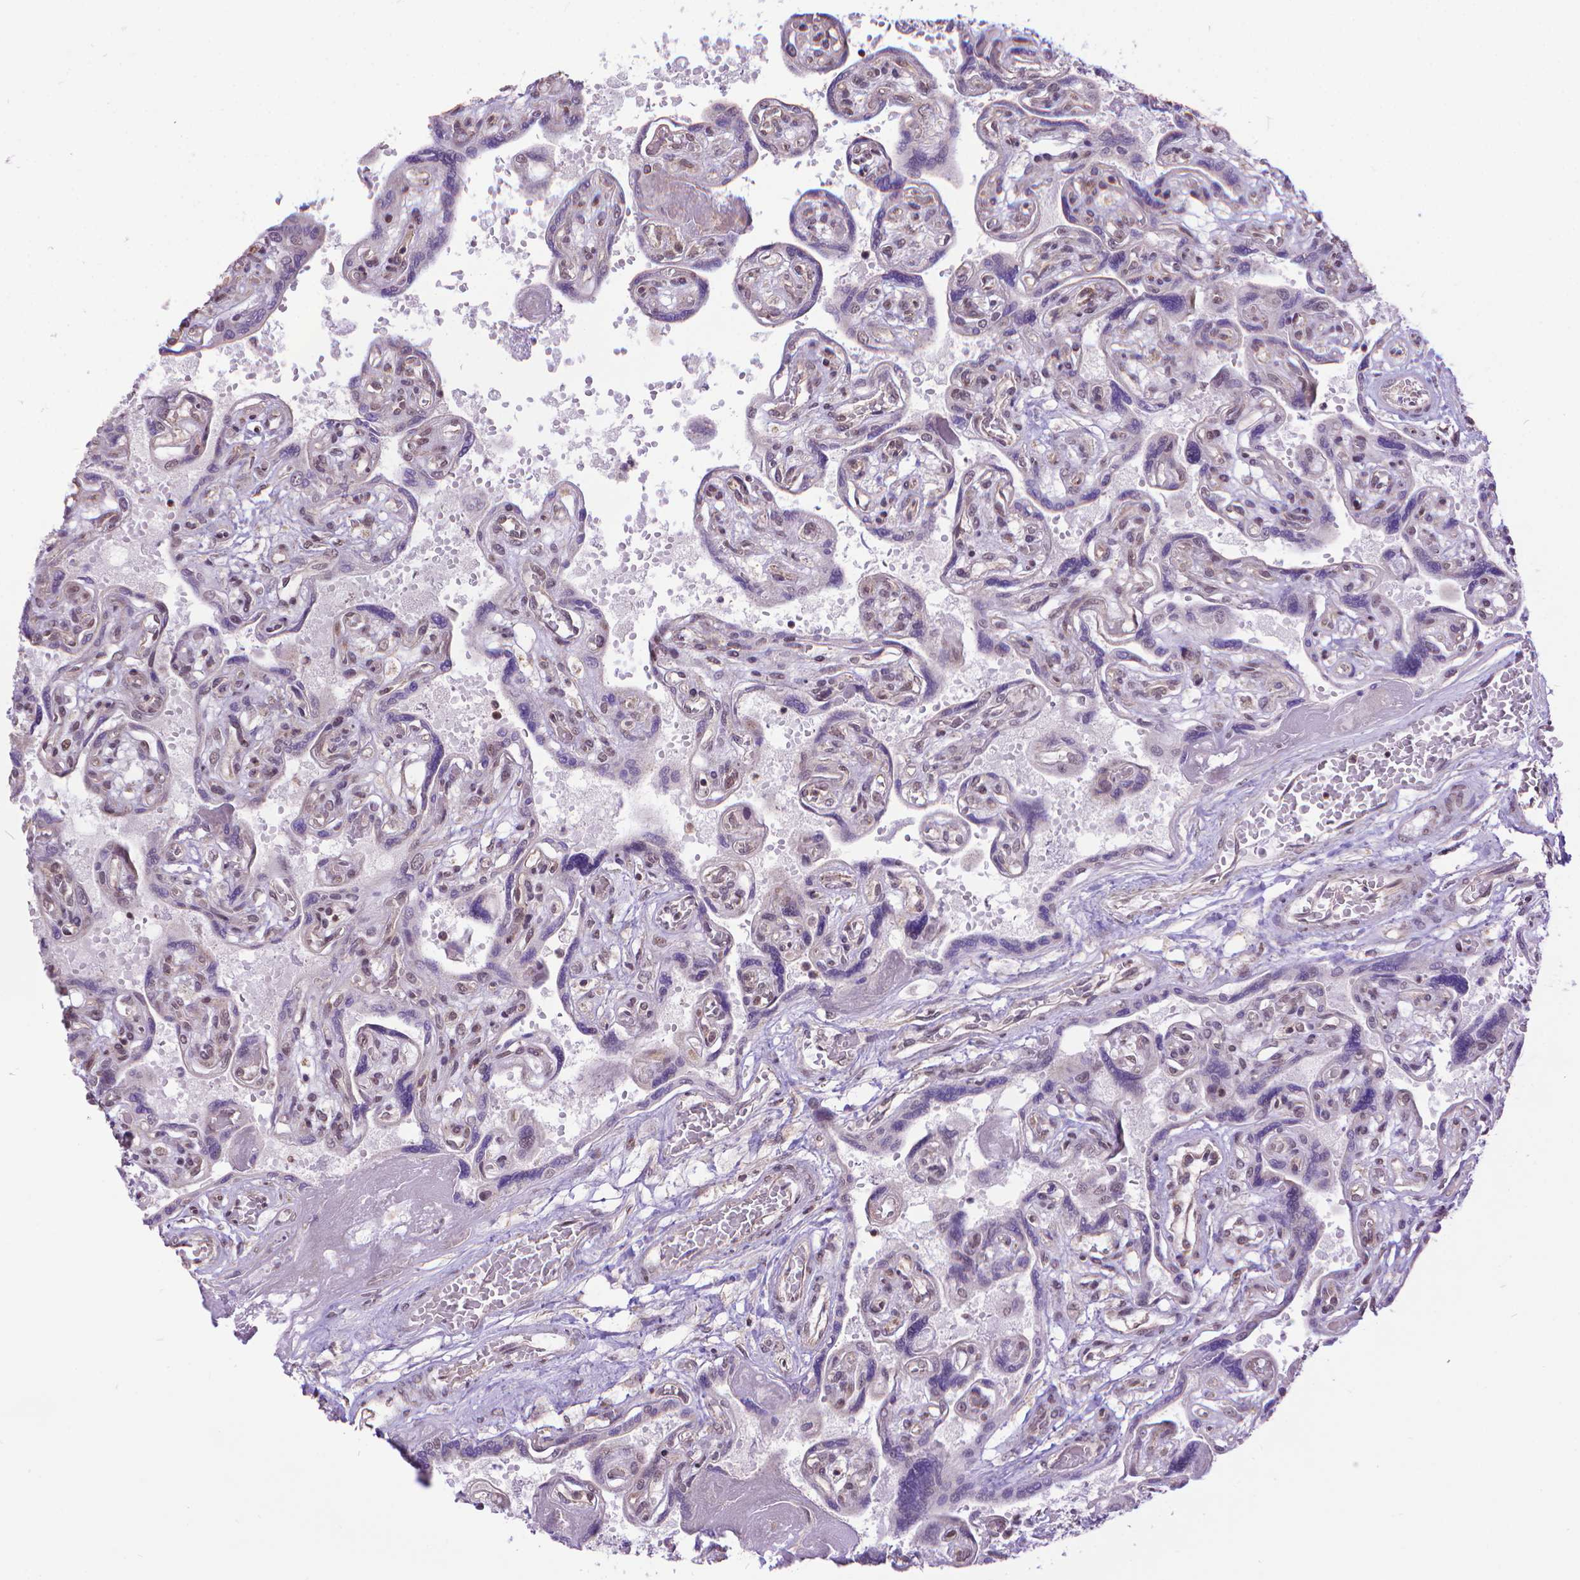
{"staining": {"intensity": "moderate", "quantity": "<25%", "location": "nuclear"}, "tissue": "placenta", "cell_type": "Decidual cells", "image_type": "normal", "snomed": [{"axis": "morphology", "description": "Normal tissue, NOS"}, {"axis": "topography", "description": "Placenta"}], "caption": "The image displays a brown stain indicating the presence of a protein in the nuclear of decidual cells in placenta. (DAB IHC, brown staining for protein, blue staining for nuclei).", "gene": "TMEM135", "patient": {"sex": "female", "age": 32}}